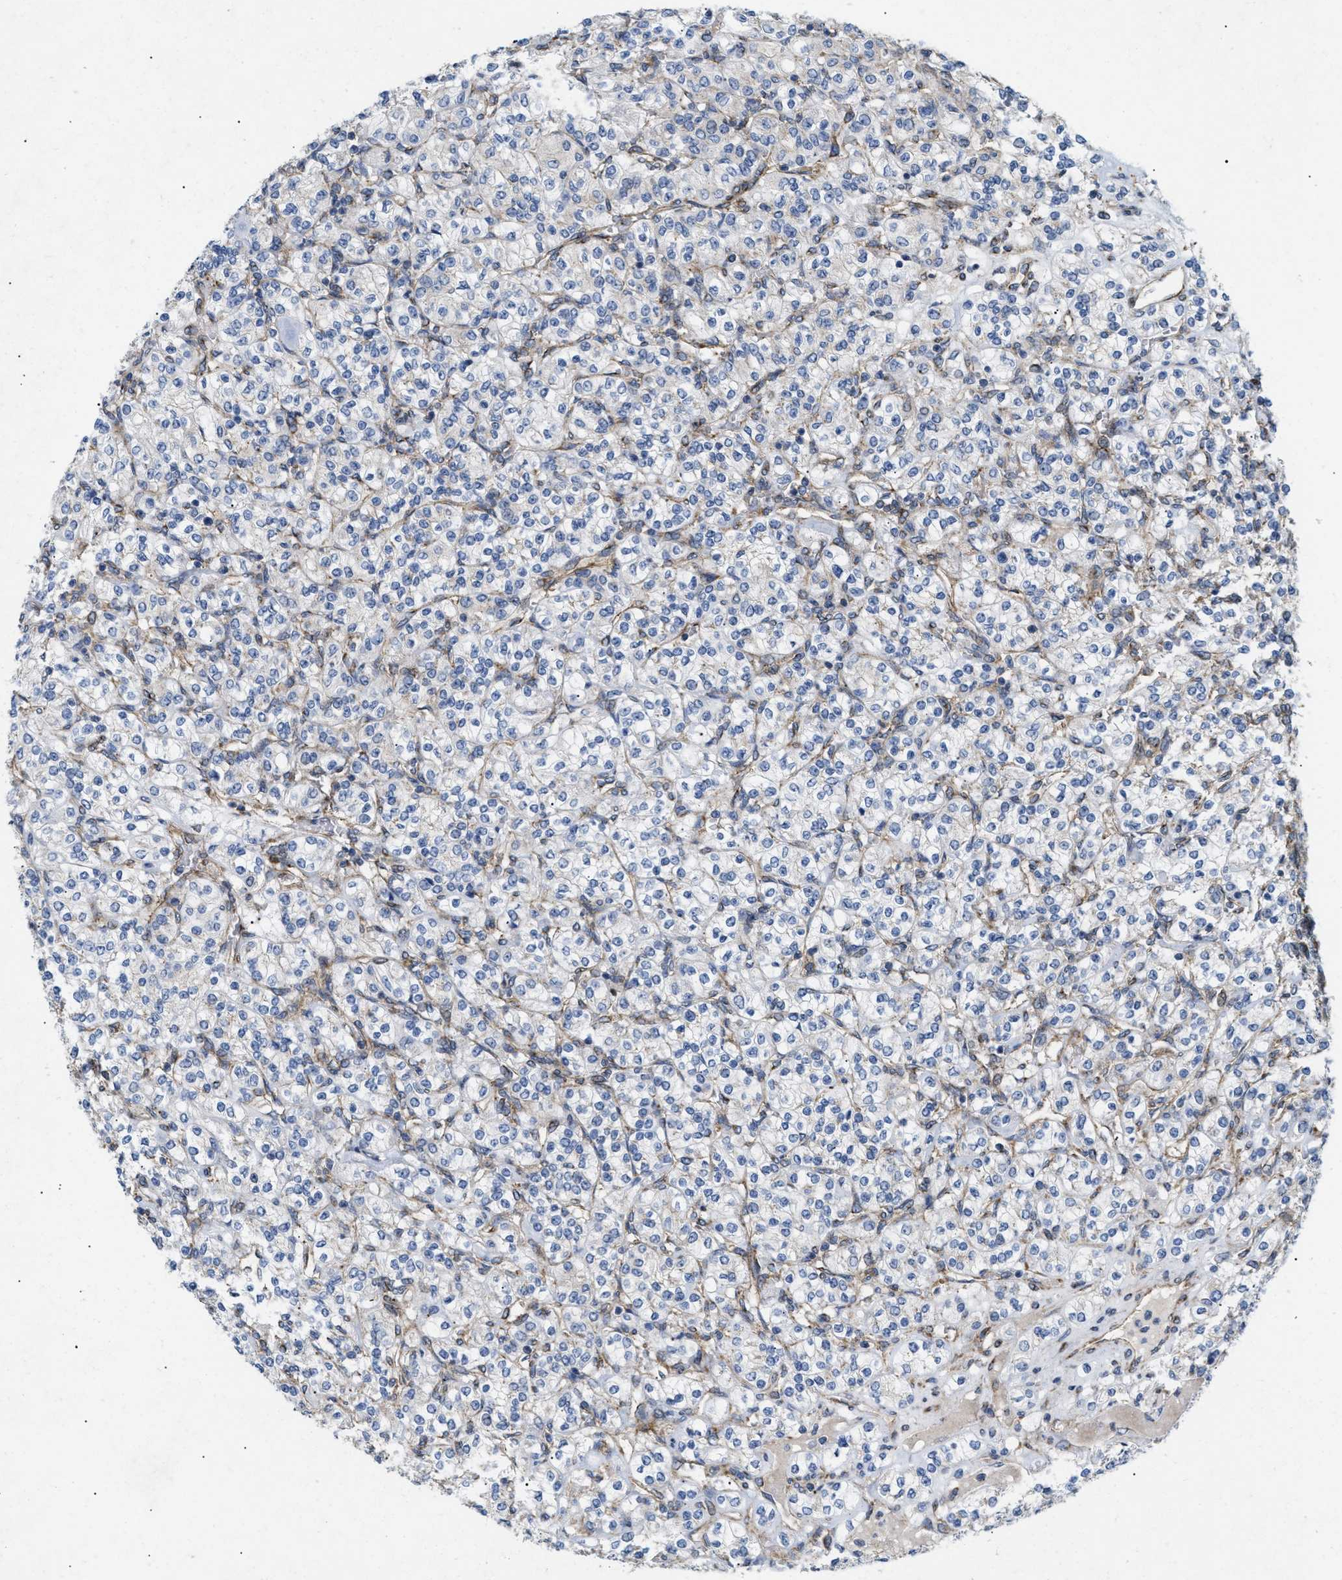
{"staining": {"intensity": "negative", "quantity": "none", "location": "none"}, "tissue": "renal cancer", "cell_type": "Tumor cells", "image_type": "cancer", "snomed": [{"axis": "morphology", "description": "Adenocarcinoma, NOS"}, {"axis": "topography", "description": "Kidney"}], "caption": "This image is of renal cancer stained with immunohistochemistry (IHC) to label a protein in brown with the nuclei are counter-stained blue. There is no staining in tumor cells.", "gene": "DCTN4", "patient": {"sex": "male", "age": 77}}